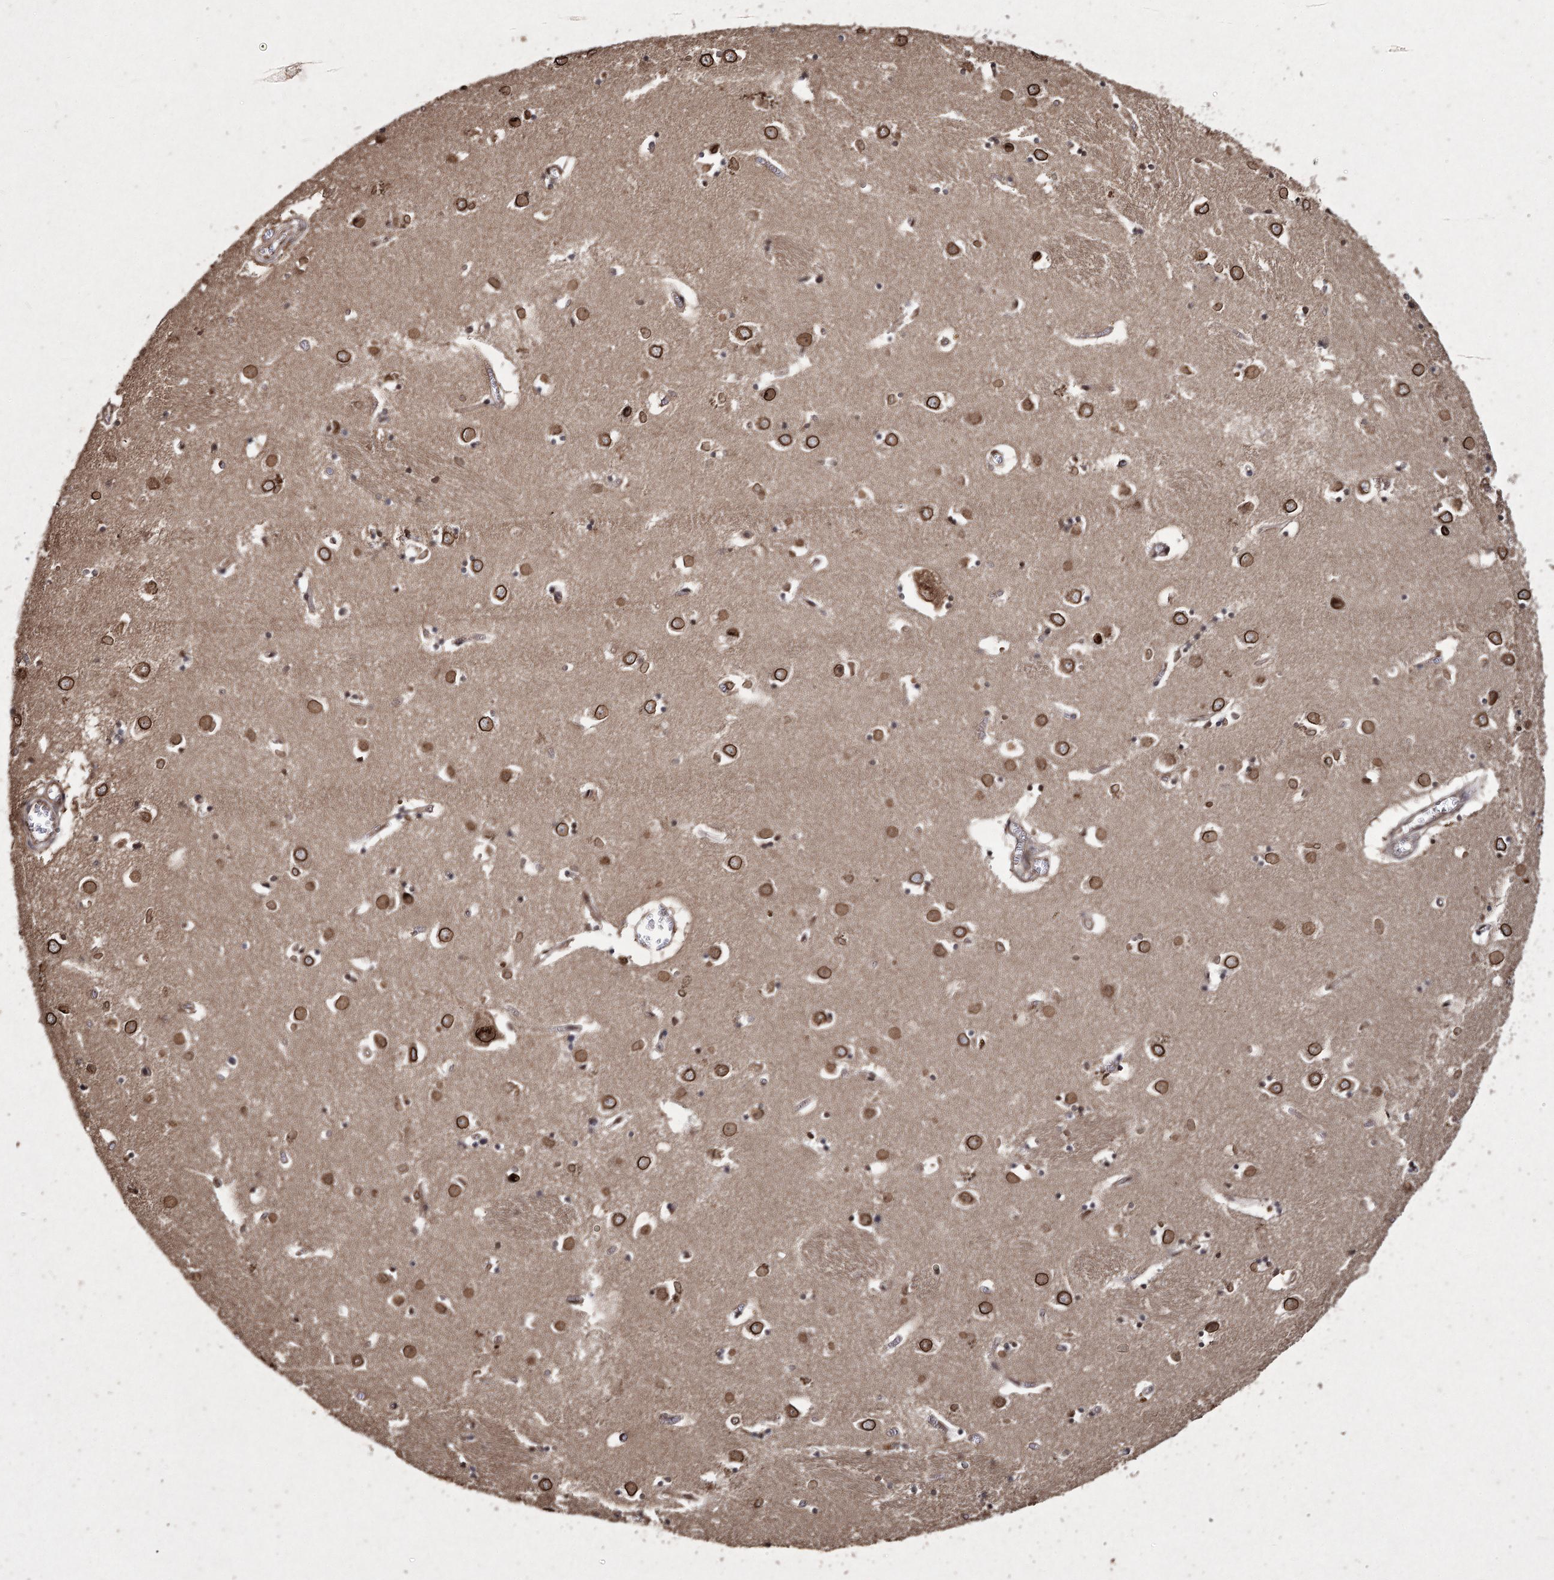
{"staining": {"intensity": "moderate", "quantity": "25%-75%", "location": "nuclear"}, "tissue": "caudate", "cell_type": "Glial cells", "image_type": "normal", "snomed": [{"axis": "morphology", "description": "Normal tissue, NOS"}, {"axis": "topography", "description": "Lateral ventricle wall"}], "caption": "High-power microscopy captured an immunohistochemistry (IHC) micrograph of unremarkable caudate, revealing moderate nuclear positivity in about 25%-75% of glial cells. The protein is shown in brown color, while the nuclei are stained blue.", "gene": "PRC1", "patient": {"sex": "male", "age": 70}}